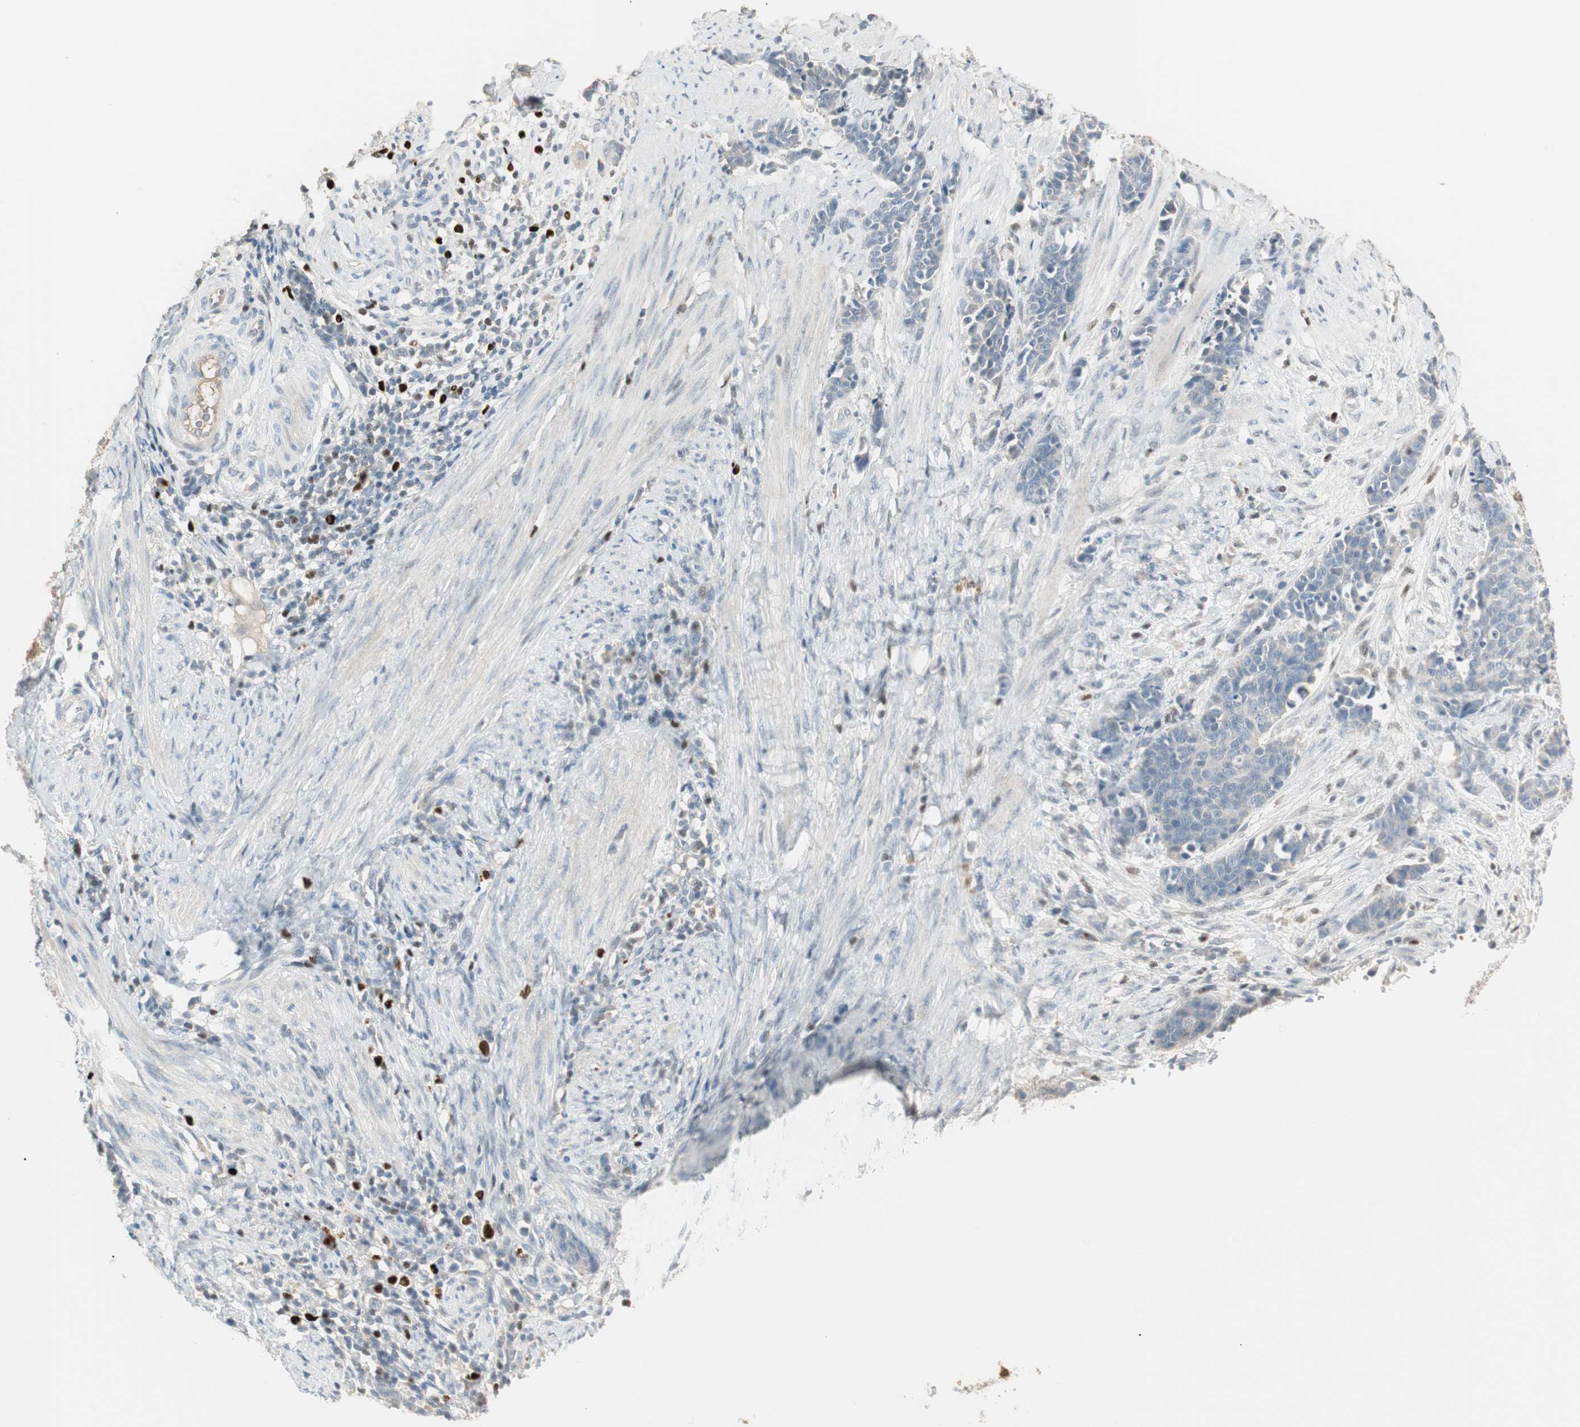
{"staining": {"intensity": "negative", "quantity": "none", "location": "none"}, "tissue": "cervical cancer", "cell_type": "Tumor cells", "image_type": "cancer", "snomed": [{"axis": "morphology", "description": "Squamous cell carcinoma, NOS"}, {"axis": "topography", "description": "Cervix"}], "caption": "This image is of squamous cell carcinoma (cervical) stained with immunohistochemistry to label a protein in brown with the nuclei are counter-stained blue. There is no staining in tumor cells. (Immunohistochemistry (ihc), brightfield microscopy, high magnification).", "gene": "RUNX2", "patient": {"sex": "female", "age": 35}}